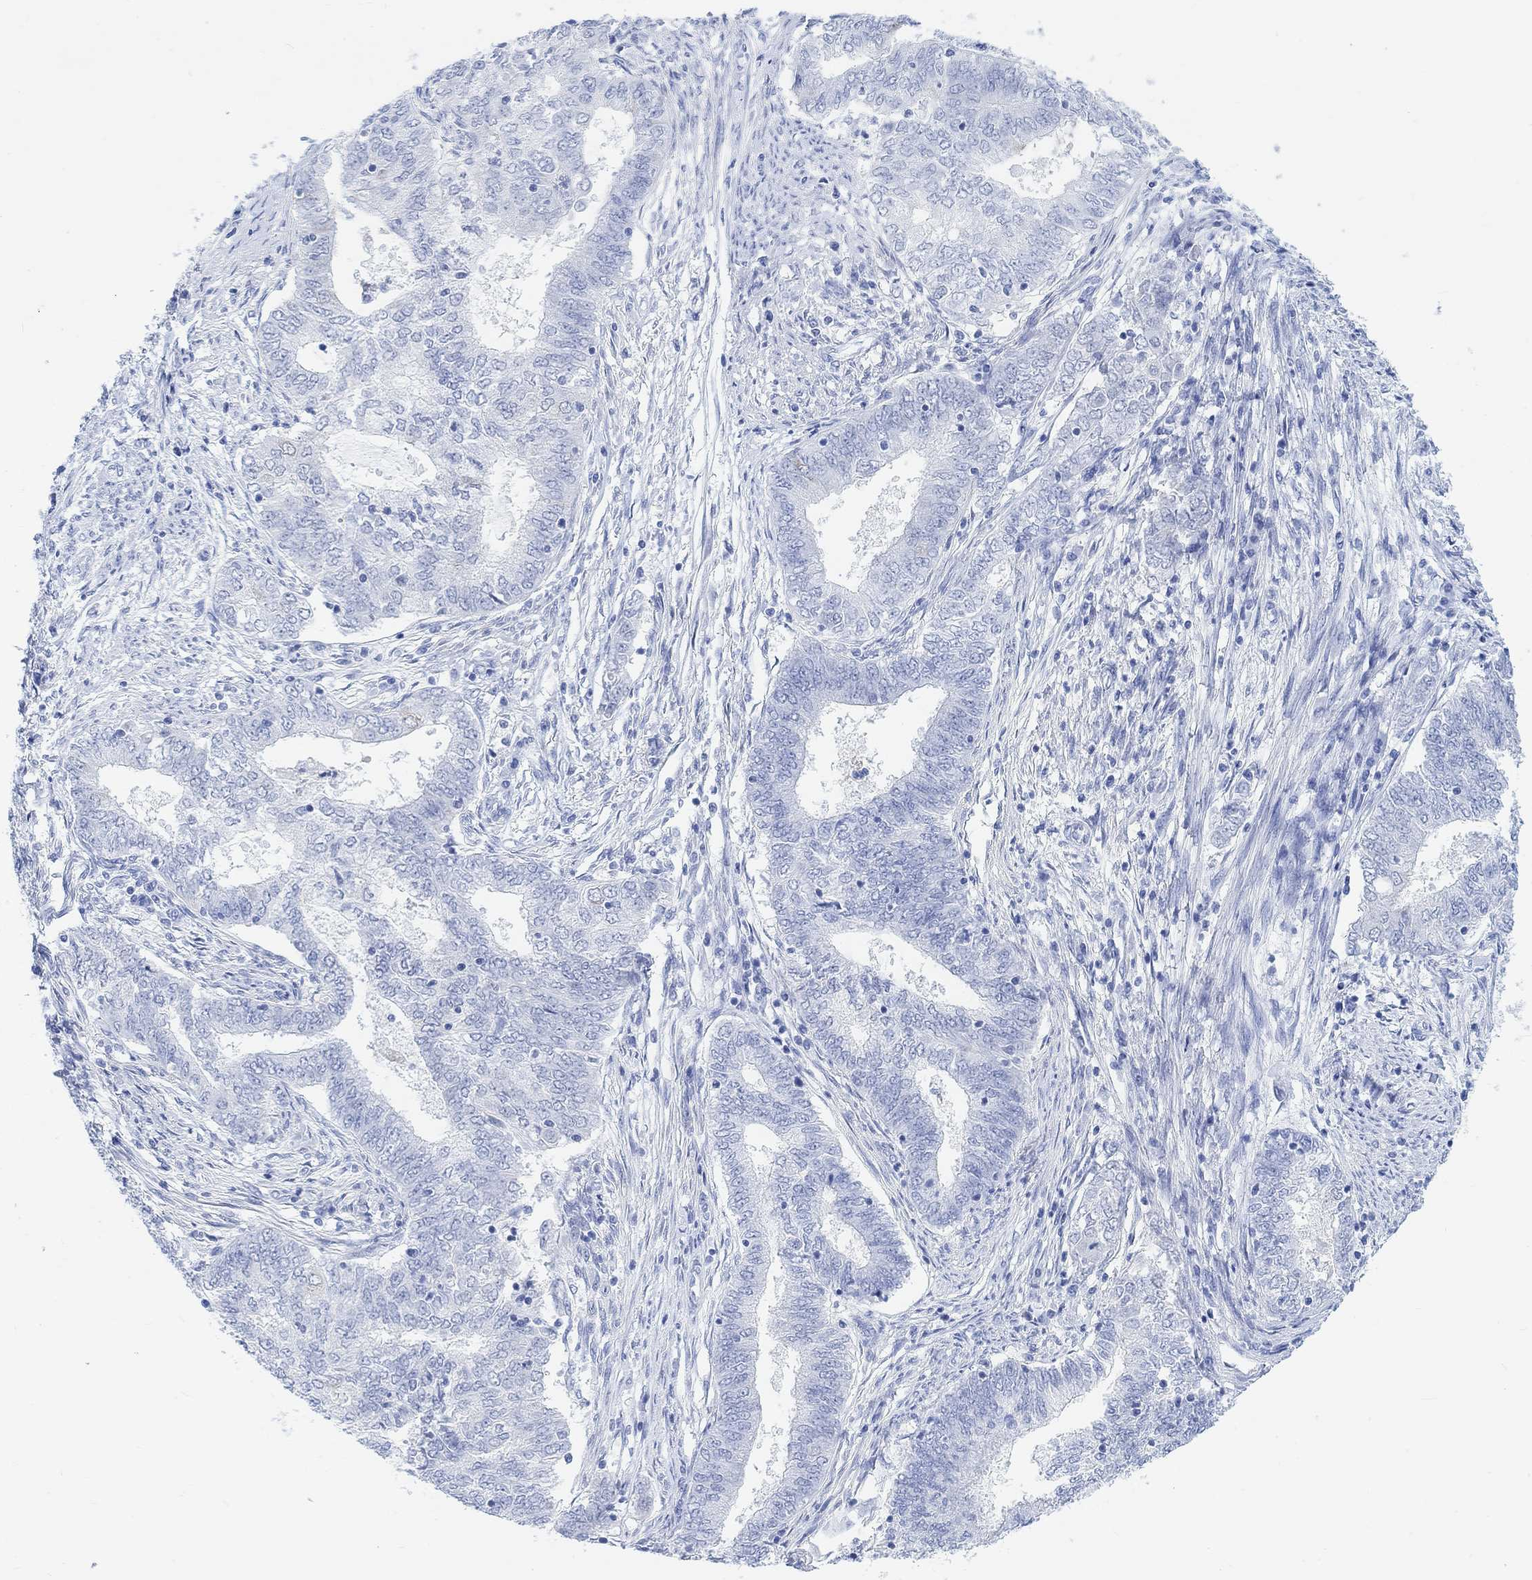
{"staining": {"intensity": "negative", "quantity": "none", "location": "none"}, "tissue": "endometrial cancer", "cell_type": "Tumor cells", "image_type": "cancer", "snomed": [{"axis": "morphology", "description": "Adenocarcinoma, NOS"}, {"axis": "topography", "description": "Endometrium"}], "caption": "Immunohistochemistry (IHC) micrograph of neoplastic tissue: human endometrial adenocarcinoma stained with DAB (3,3'-diaminobenzidine) demonstrates no significant protein staining in tumor cells.", "gene": "ENO4", "patient": {"sex": "female", "age": 62}}